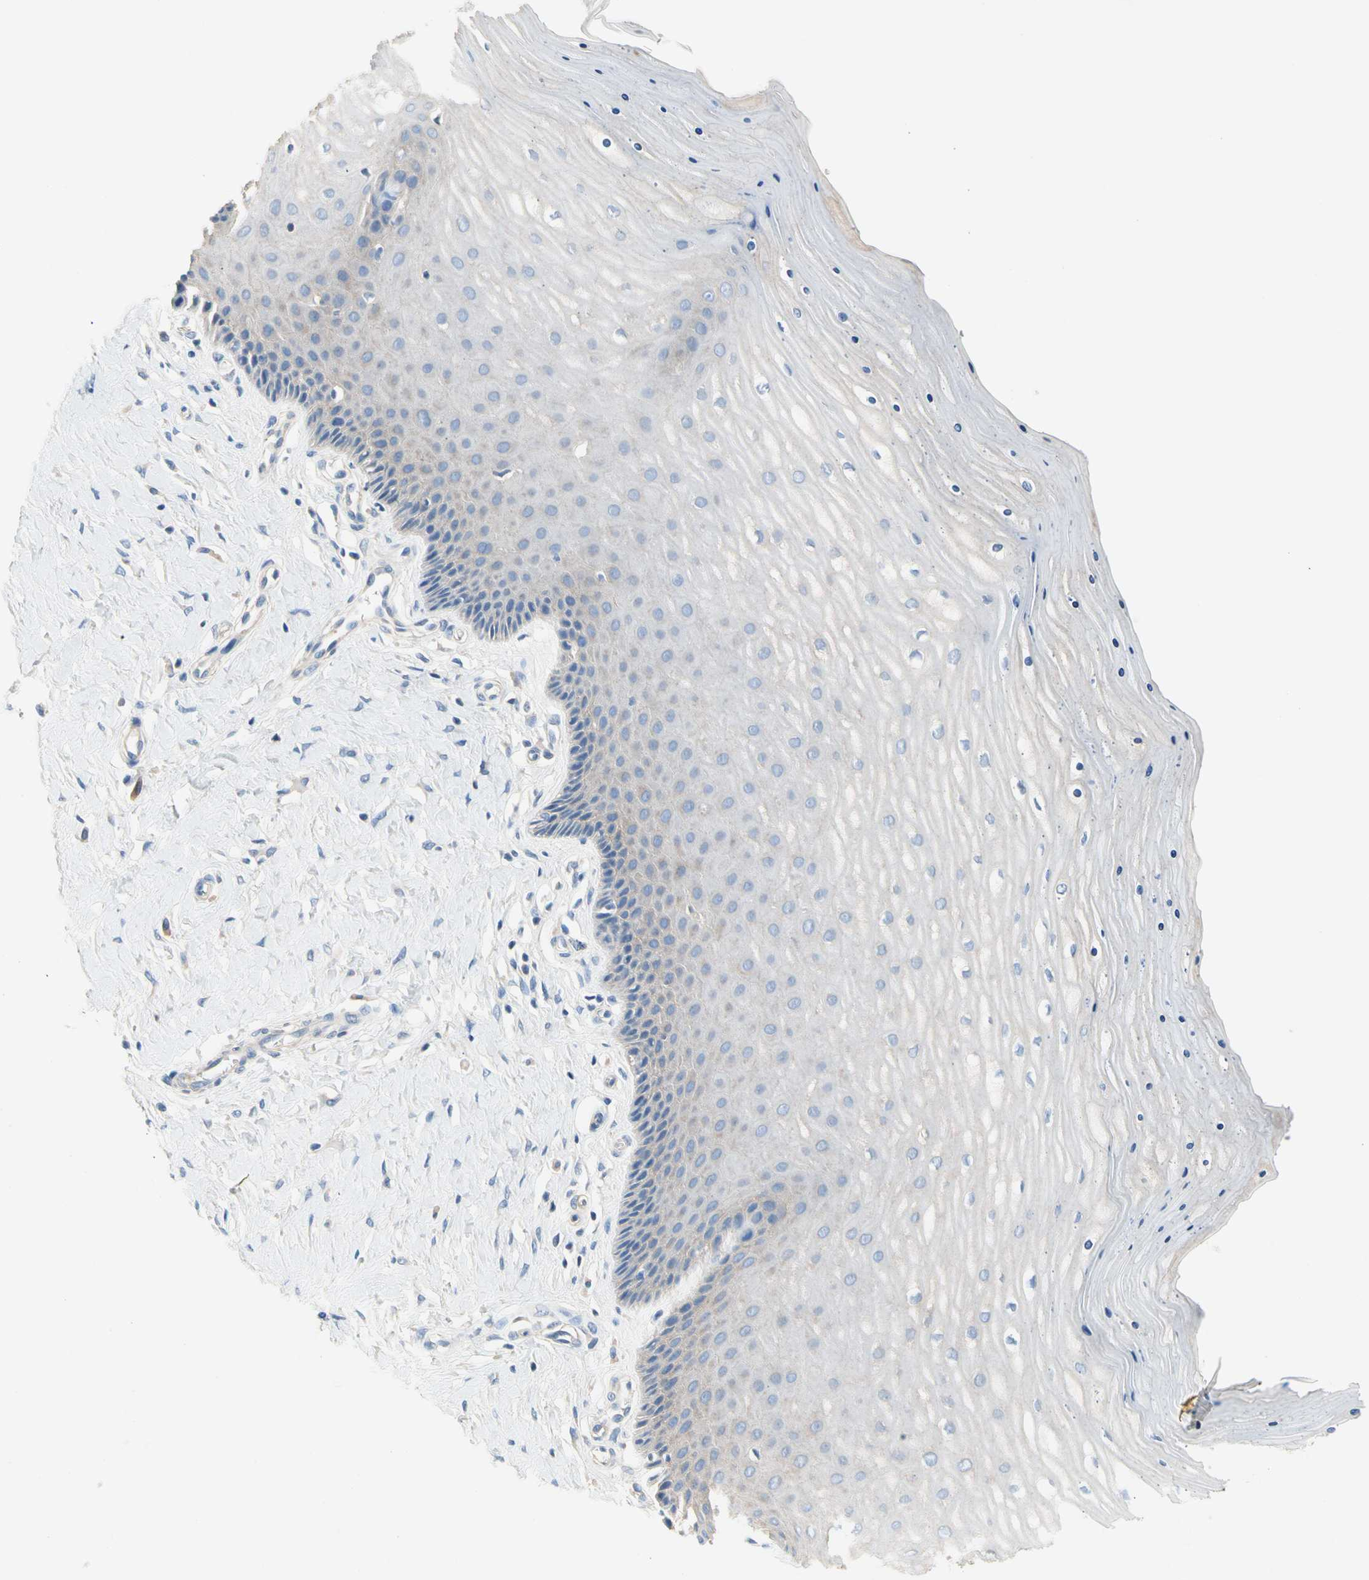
{"staining": {"intensity": "negative", "quantity": "none", "location": "none"}, "tissue": "cervix", "cell_type": "Glandular cells", "image_type": "normal", "snomed": [{"axis": "morphology", "description": "Normal tissue, NOS"}, {"axis": "topography", "description": "Cervix"}], "caption": "A high-resolution photomicrograph shows IHC staining of normal cervix, which shows no significant expression in glandular cells.", "gene": "CA14", "patient": {"sex": "female", "age": 55}}